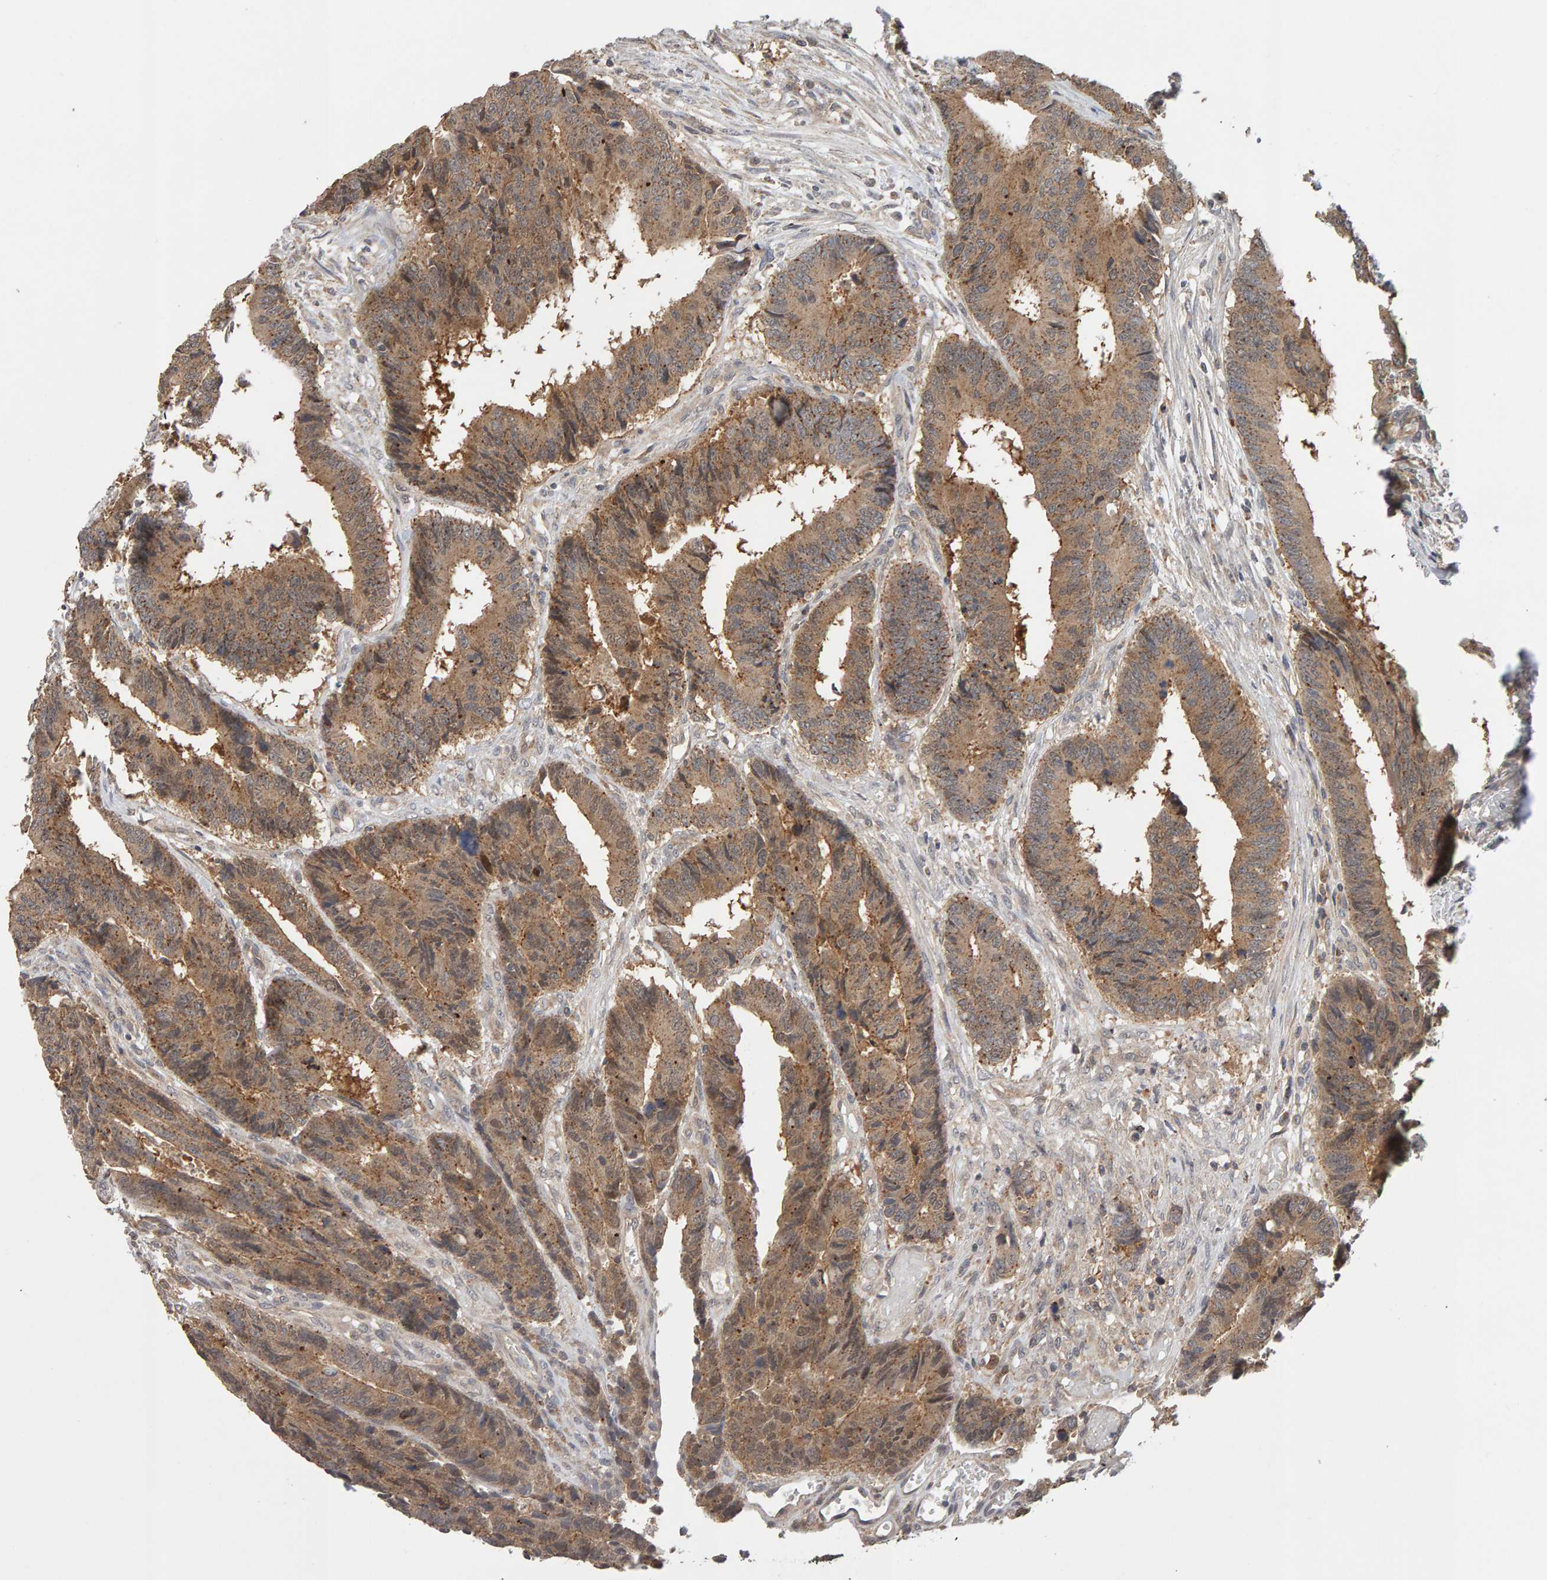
{"staining": {"intensity": "moderate", "quantity": ">75%", "location": "cytoplasmic/membranous"}, "tissue": "colorectal cancer", "cell_type": "Tumor cells", "image_type": "cancer", "snomed": [{"axis": "morphology", "description": "Adenocarcinoma, NOS"}, {"axis": "topography", "description": "Rectum"}], "caption": "Adenocarcinoma (colorectal) stained with a protein marker displays moderate staining in tumor cells.", "gene": "DNAJC7", "patient": {"sex": "male", "age": 84}}